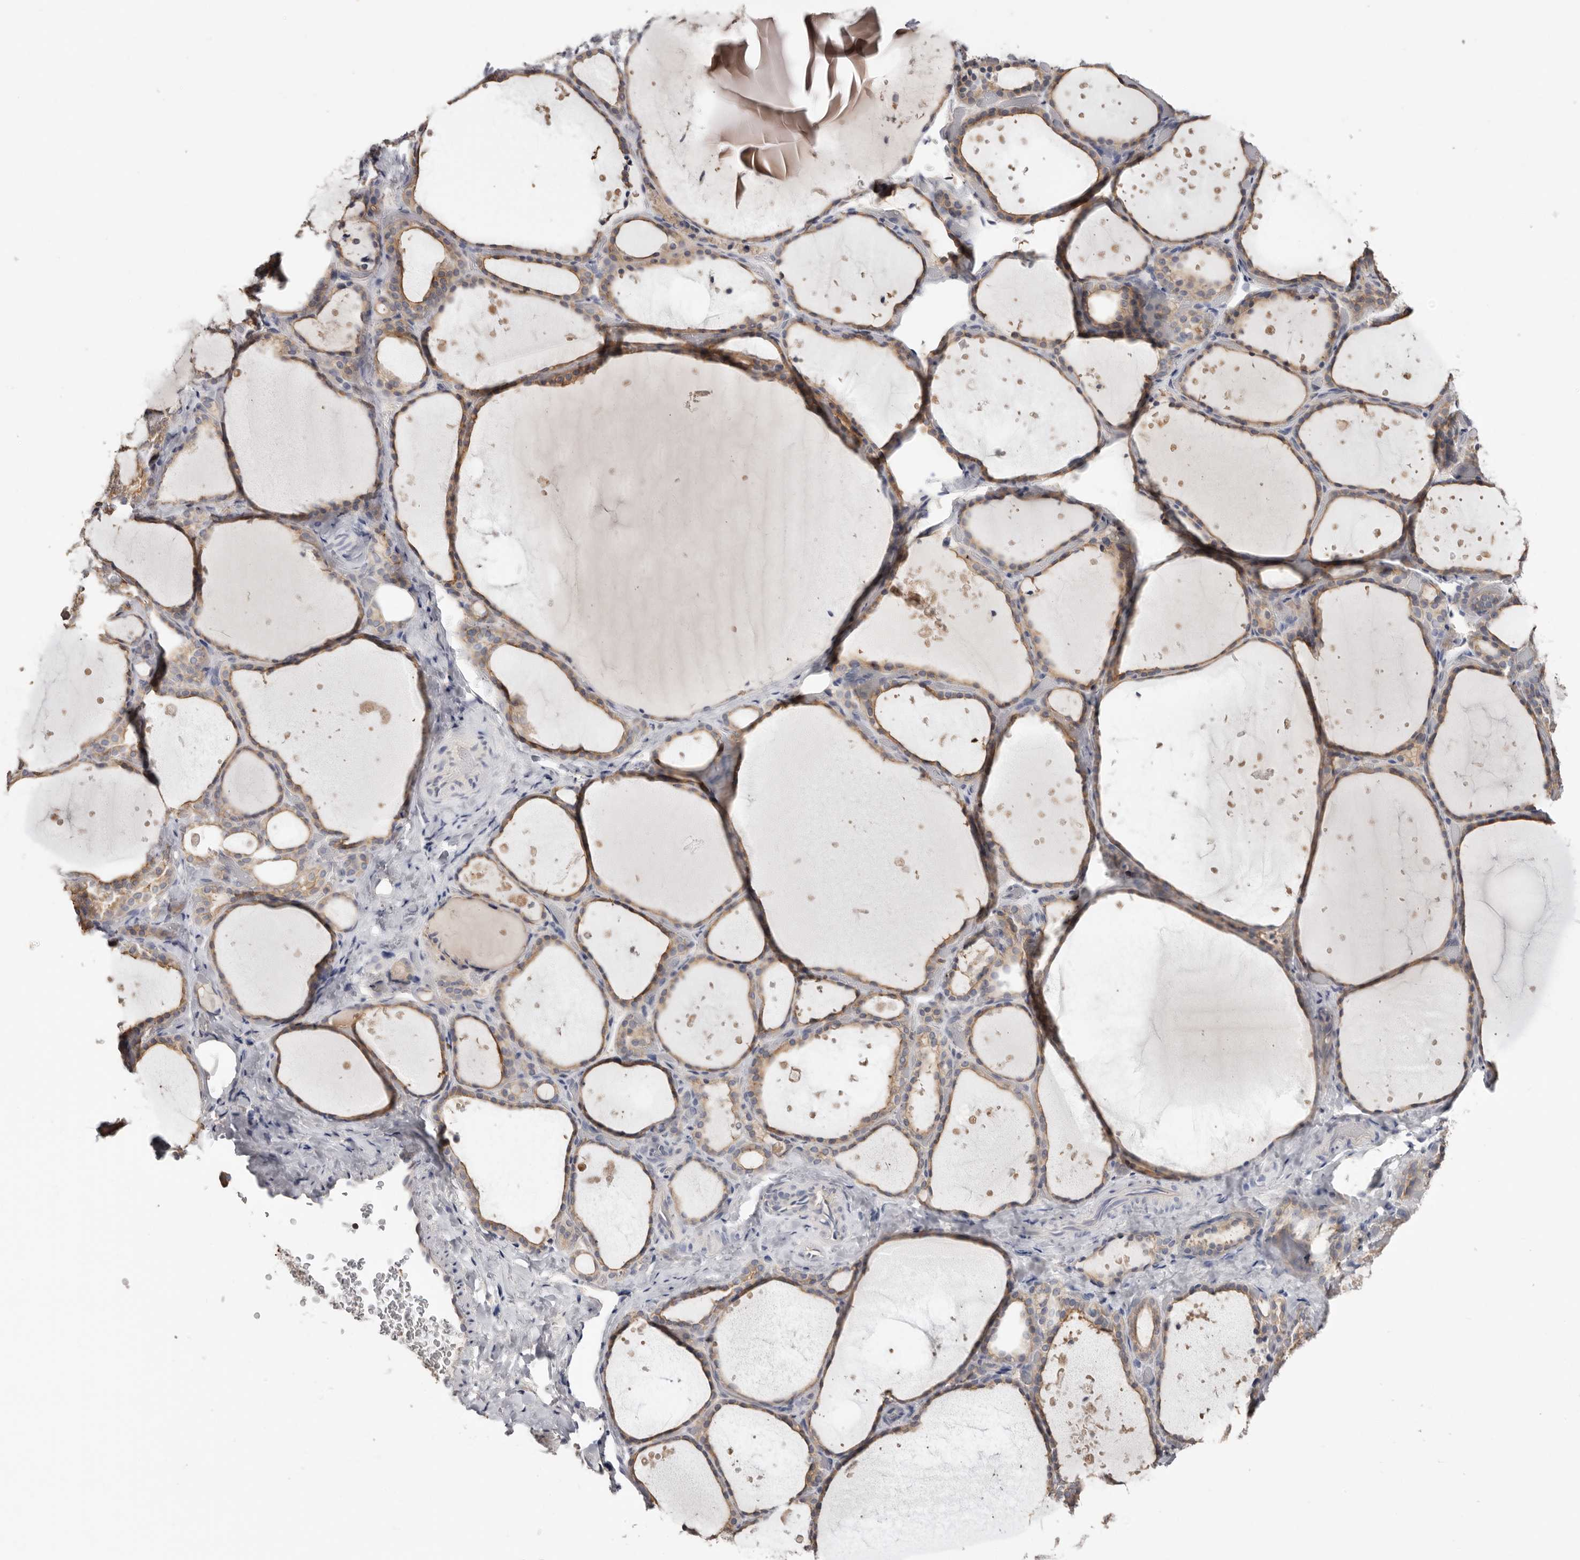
{"staining": {"intensity": "weak", "quantity": "25%-75%", "location": "cytoplasmic/membranous"}, "tissue": "thyroid gland", "cell_type": "Glandular cells", "image_type": "normal", "snomed": [{"axis": "morphology", "description": "Normal tissue, NOS"}, {"axis": "topography", "description": "Thyroid gland"}], "caption": "Brown immunohistochemical staining in benign thyroid gland displays weak cytoplasmic/membranous positivity in approximately 25%-75% of glandular cells.", "gene": "S100A14", "patient": {"sex": "female", "age": 44}}